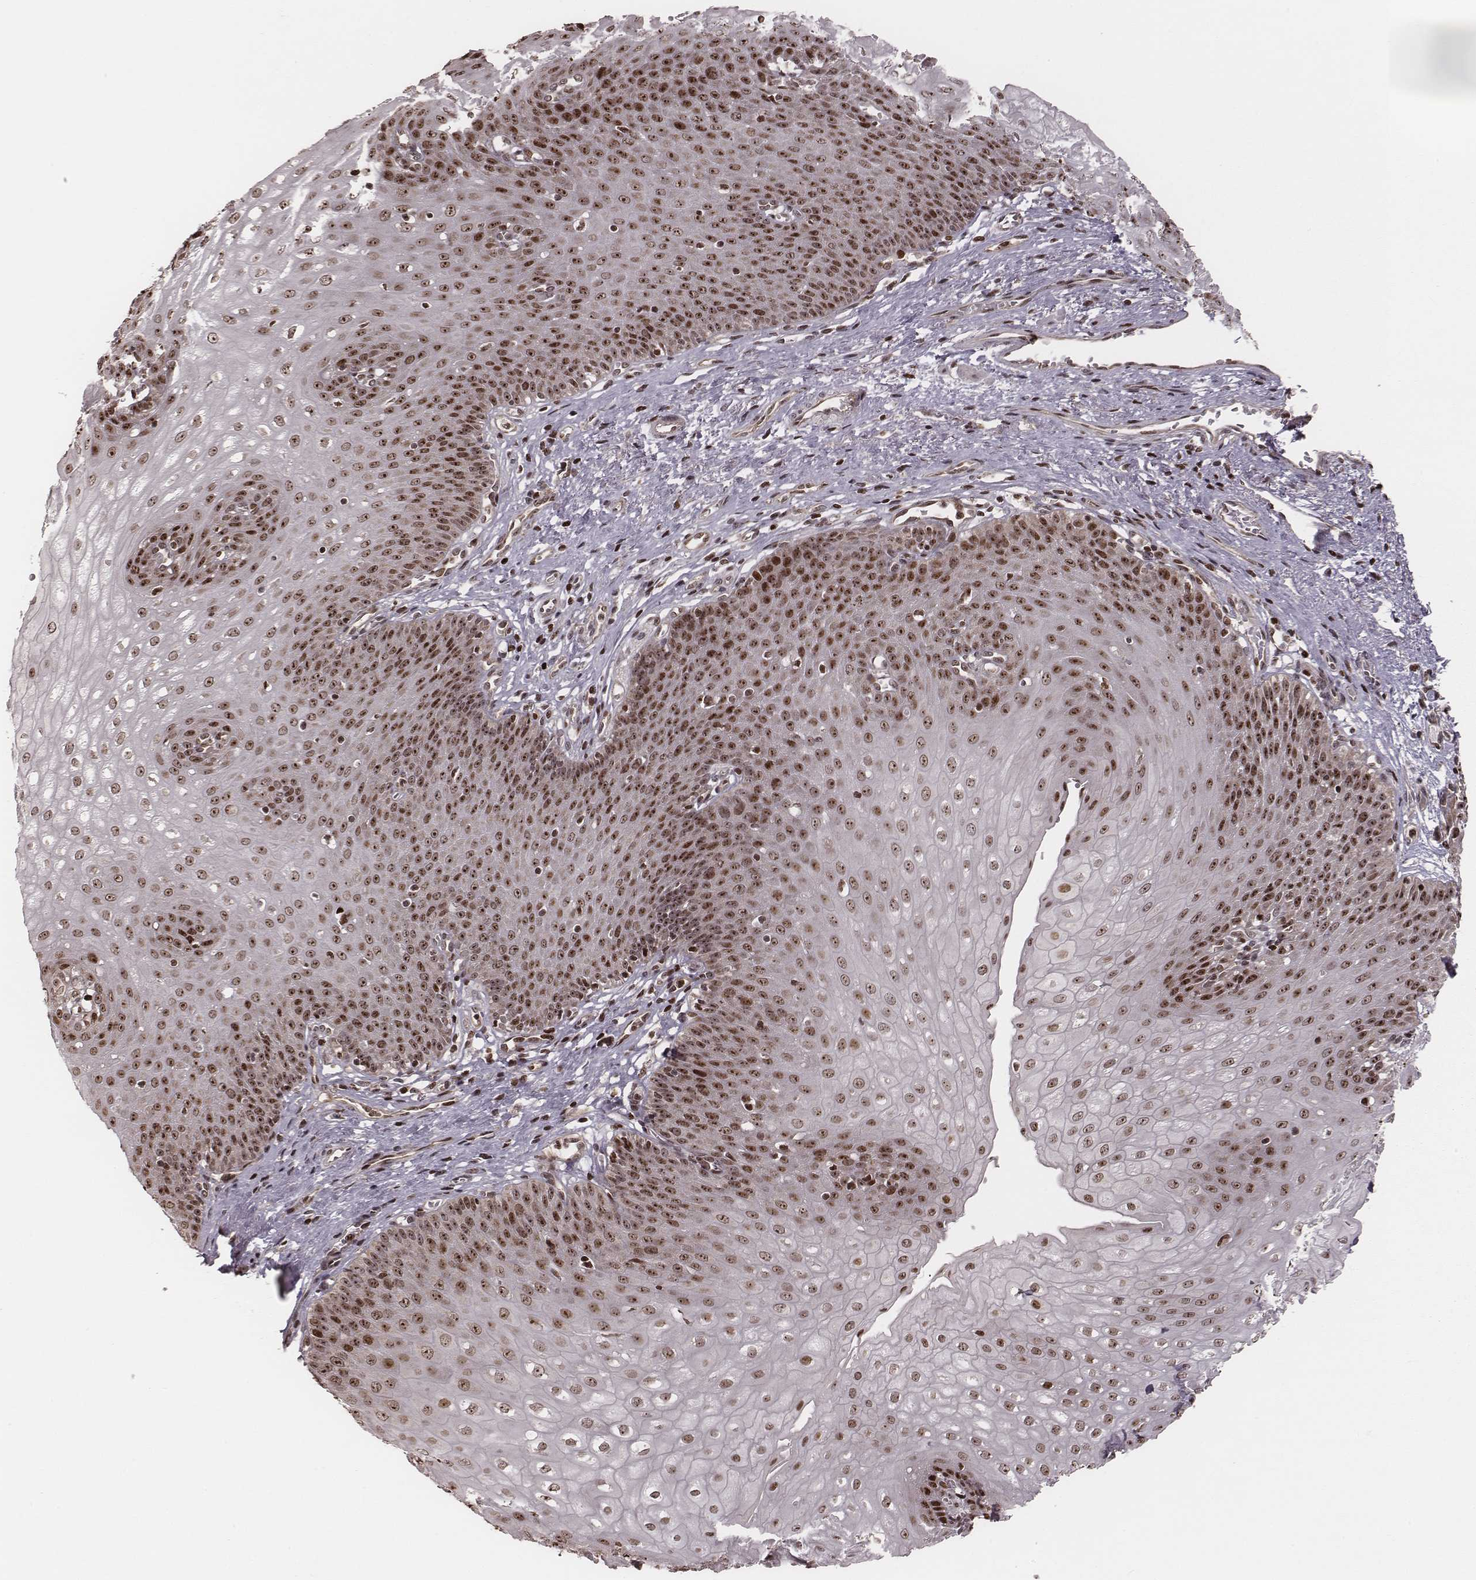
{"staining": {"intensity": "moderate", "quantity": ">75%", "location": "nuclear"}, "tissue": "esophagus", "cell_type": "Squamous epithelial cells", "image_type": "normal", "snomed": [{"axis": "morphology", "description": "Normal tissue, NOS"}, {"axis": "topography", "description": "Esophagus"}], "caption": "Esophagus stained for a protein (brown) displays moderate nuclear positive expression in approximately >75% of squamous epithelial cells.", "gene": "VRK3", "patient": {"sex": "male", "age": 71}}